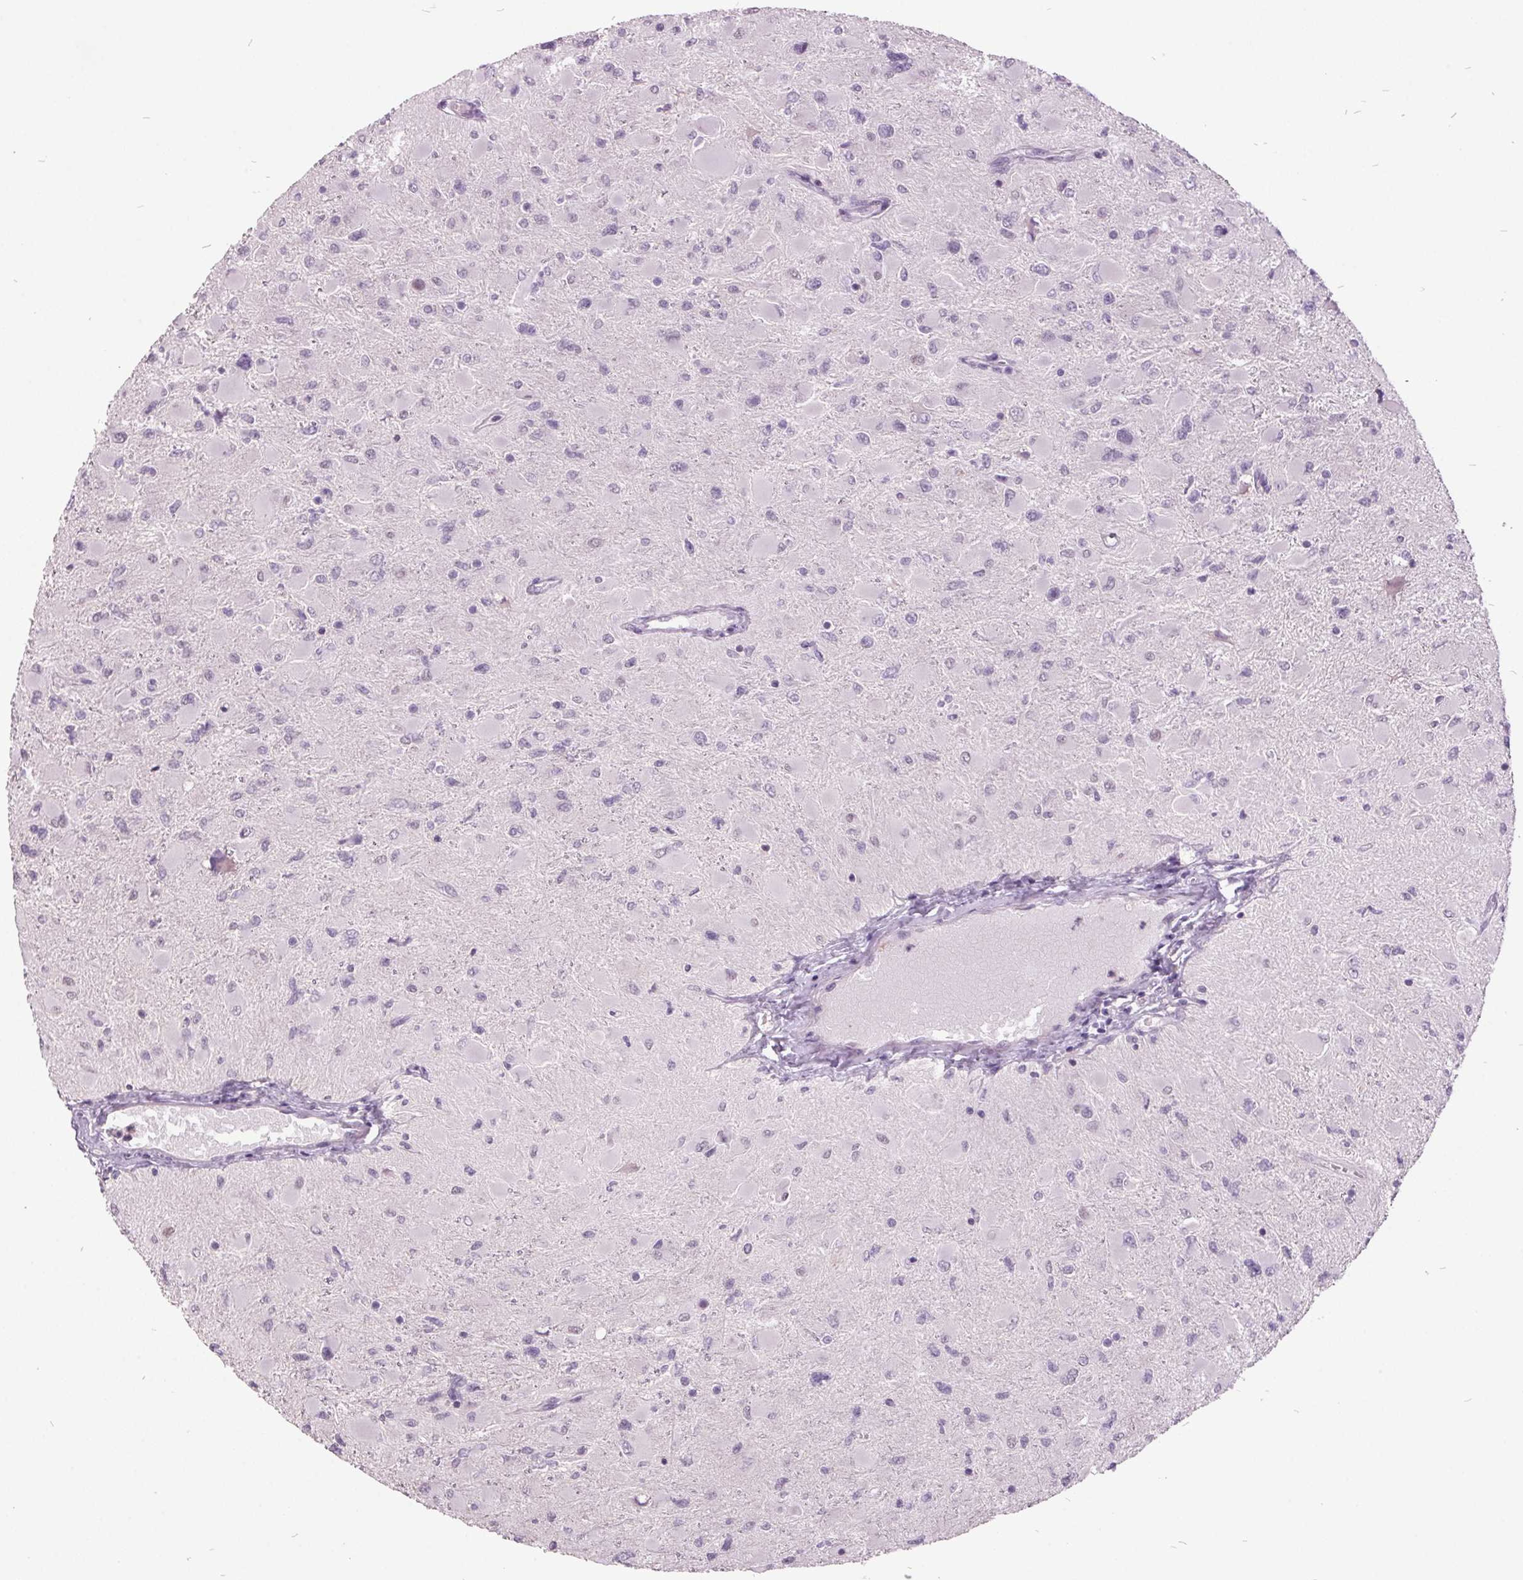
{"staining": {"intensity": "negative", "quantity": "none", "location": "none"}, "tissue": "glioma", "cell_type": "Tumor cells", "image_type": "cancer", "snomed": [{"axis": "morphology", "description": "Glioma, malignant, High grade"}, {"axis": "topography", "description": "Cerebral cortex"}], "caption": "Tumor cells show no significant protein positivity in glioma. (Brightfield microscopy of DAB IHC at high magnification).", "gene": "C2orf16", "patient": {"sex": "female", "age": 36}}